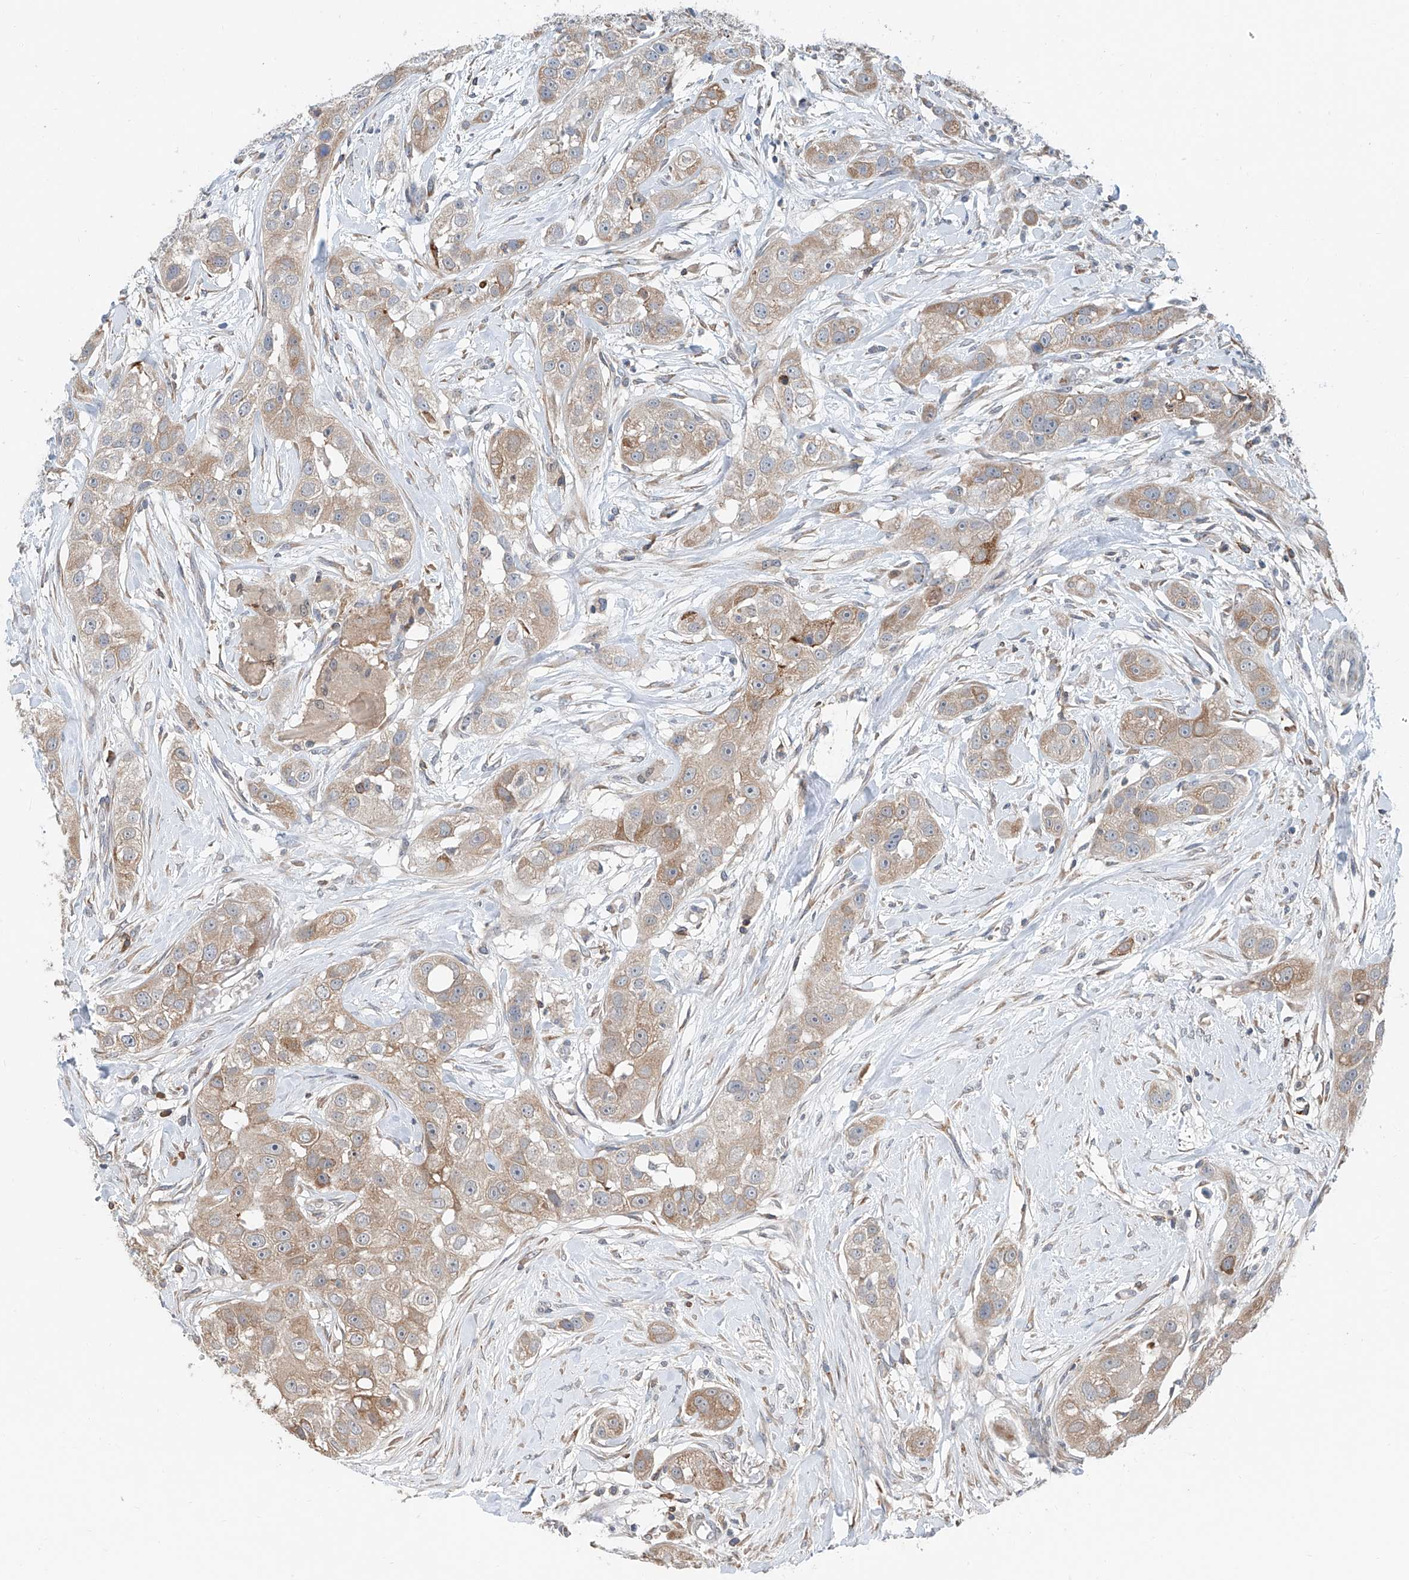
{"staining": {"intensity": "weak", "quantity": ">75%", "location": "cytoplasmic/membranous"}, "tissue": "head and neck cancer", "cell_type": "Tumor cells", "image_type": "cancer", "snomed": [{"axis": "morphology", "description": "Normal tissue, NOS"}, {"axis": "morphology", "description": "Squamous cell carcinoma, NOS"}, {"axis": "topography", "description": "Skeletal muscle"}, {"axis": "topography", "description": "Head-Neck"}], "caption": "The immunohistochemical stain labels weak cytoplasmic/membranous staining in tumor cells of squamous cell carcinoma (head and neck) tissue. The protein is shown in brown color, while the nuclei are stained blue.", "gene": "KCNK10", "patient": {"sex": "male", "age": 51}}